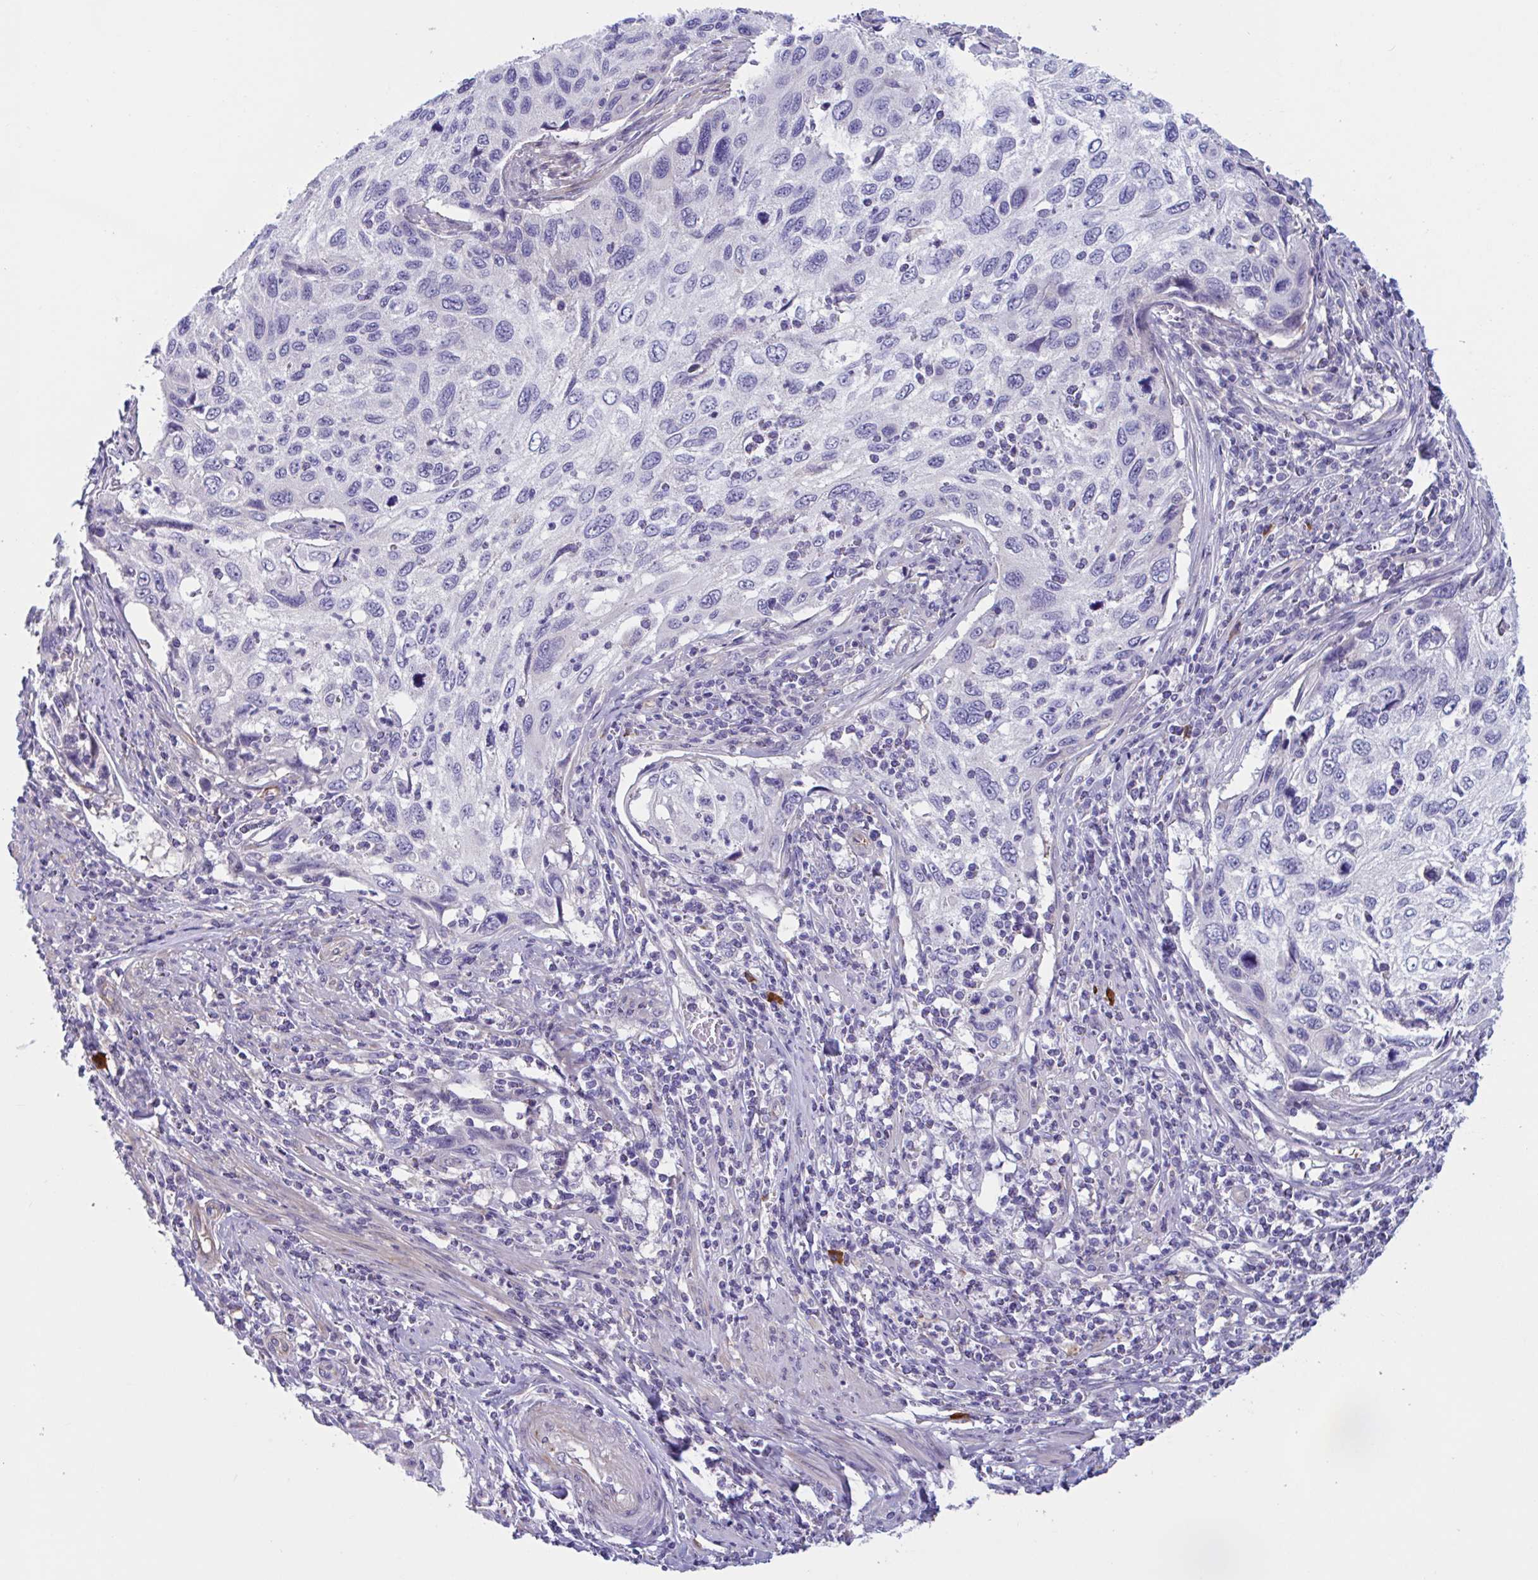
{"staining": {"intensity": "negative", "quantity": "none", "location": "none"}, "tissue": "cervical cancer", "cell_type": "Tumor cells", "image_type": "cancer", "snomed": [{"axis": "morphology", "description": "Squamous cell carcinoma, NOS"}, {"axis": "topography", "description": "Cervix"}], "caption": "An image of human cervical squamous cell carcinoma is negative for staining in tumor cells.", "gene": "MS4A14", "patient": {"sex": "female", "age": 70}}